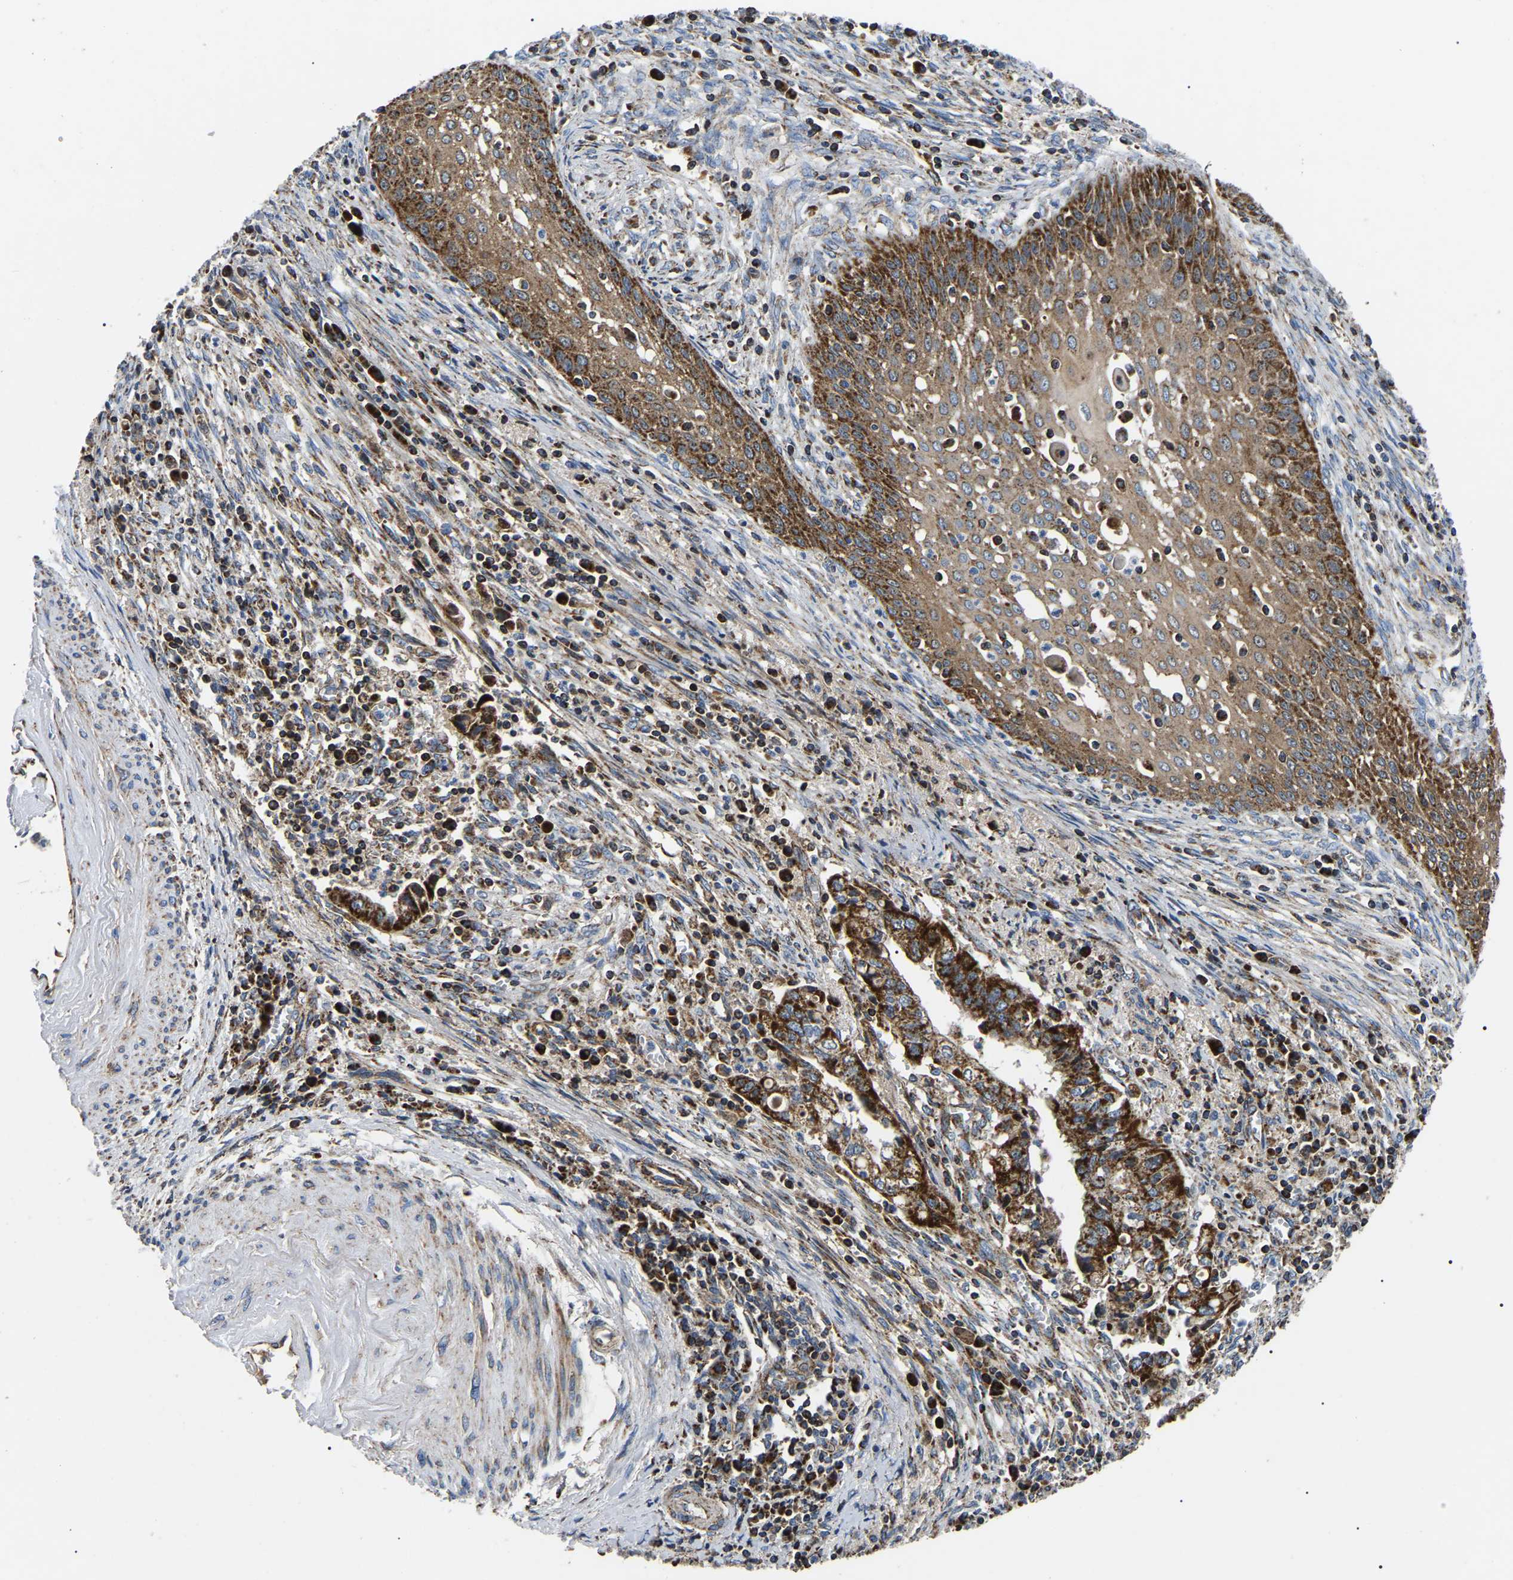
{"staining": {"intensity": "strong", "quantity": ">75%", "location": "cytoplasmic/membranous"}, "tissue": "cervical cancer", "cell_type": "Tumor cells", "image_type": "cancer", "snomed": [{"axis": "morphology", "description": "Adenocarcinoma, NOS"}, {"axis": "topography", "description": "Cervix"}], "caption": "Adenocarcinoma (cervical) was stained to show a protein in brown. There is high levels of strong cytoplasmic/membranous staining in approximately >75% of tumor cells. (brown staining indicates protein expression, while blue staining denotes nuclei).", "gene": "PPM1E", "patient": {"sex": "female", "age": 44}}